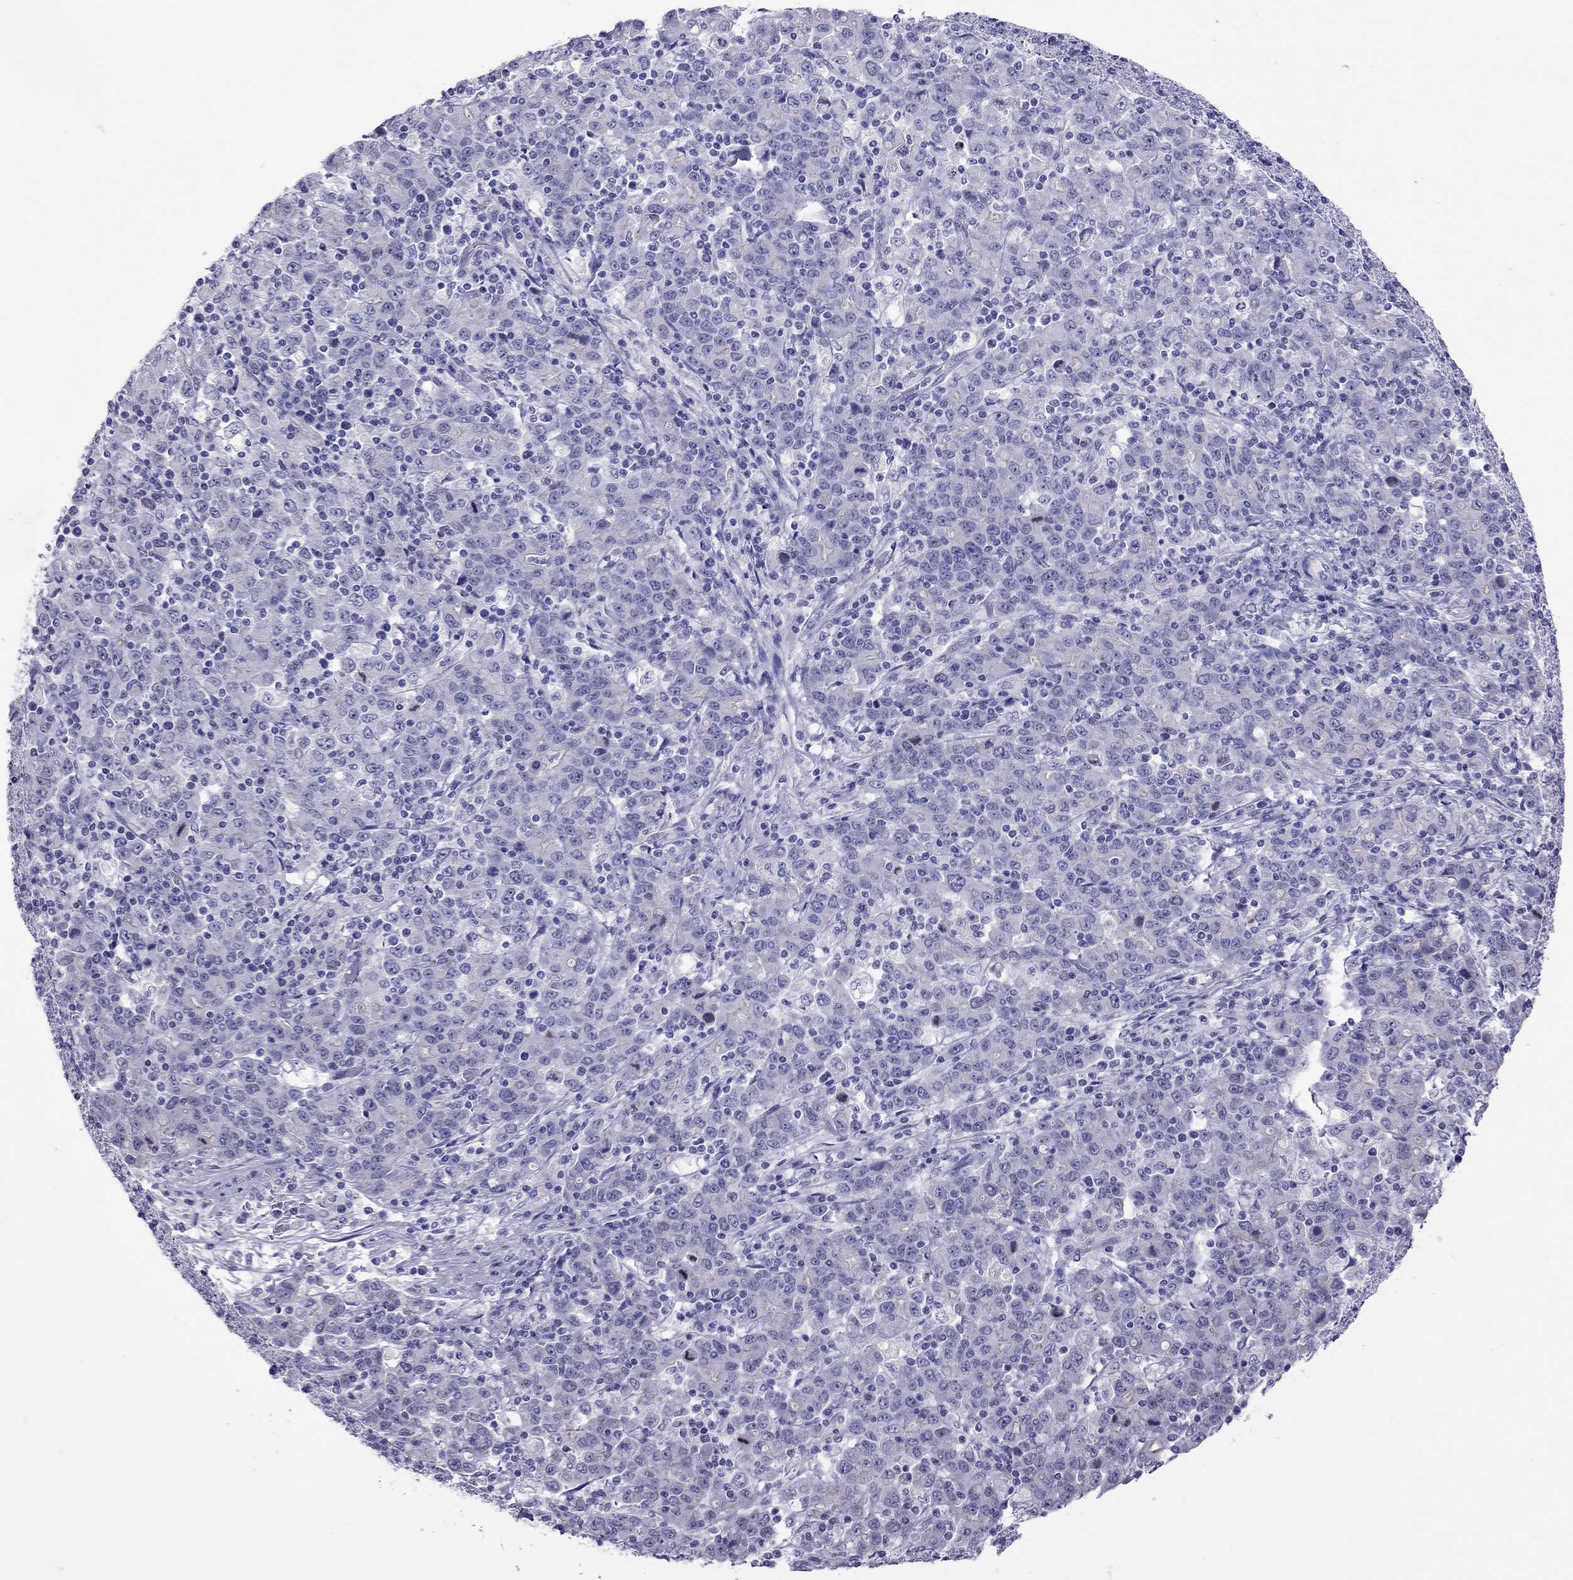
{"staining": {"intensity": "negative", "quantity": "none", "location": "none"}, "tissue": "stomach cancer", "cell_type": "Tumor cells", "image_type": "cancer", "snomed": [{"axis": "morphology", "description": "Adenocarcinoma, NOS"}, {"axis": "topography", "description": "Stomach, upper"}], "caption": "A high-resolution micrograph shows immunohistochemistry (IHC) staining of stomach cancer (adenocarcinoma), which displays no significant staining in tumor cells.", "gene": "JHY", "patient": {"sex": "male", "age": 69}}